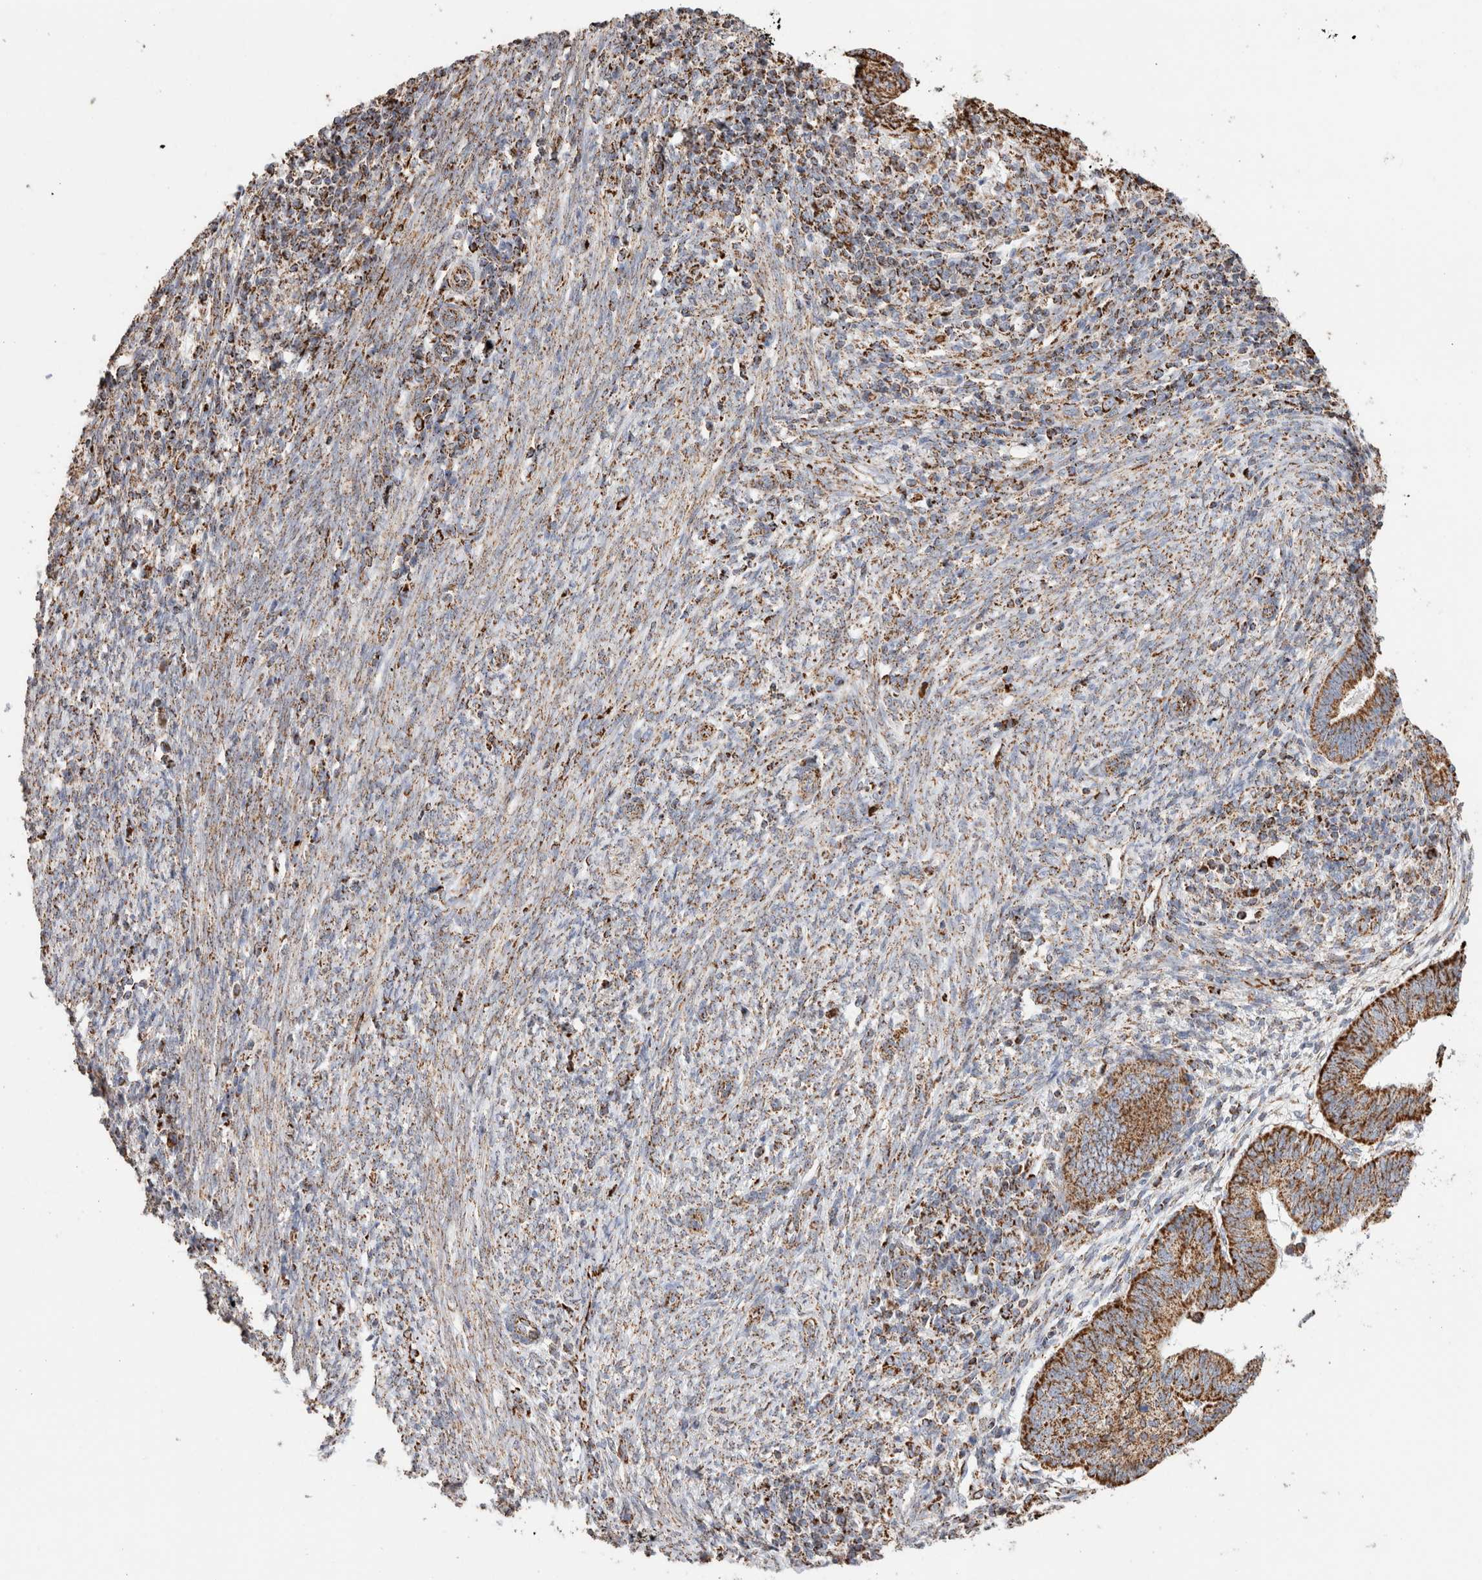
{"staining": {"intensity": "strong", "quantity": ">75%", "location": "cytoplasmic/membranous"}, "tissue": "endometrial cancer", "cell_type": "Tumor cells", "image_type": "cancer", "snomed": [{"axis": "morphology", "description": "Adenocarcinoma, NOS"}, {"axis": "topography", "description": "Uterus"}], "caption": "High-power microscopy captured an immunohistochemistry (IHC) photomicrograph of endometrial adenocarcinoma, revealing strong cytoplasmic/membranous positivity in about >75% of tumor cells.", "gene": "C1QBP", "patient": {"sex": "female", "age": 77}}